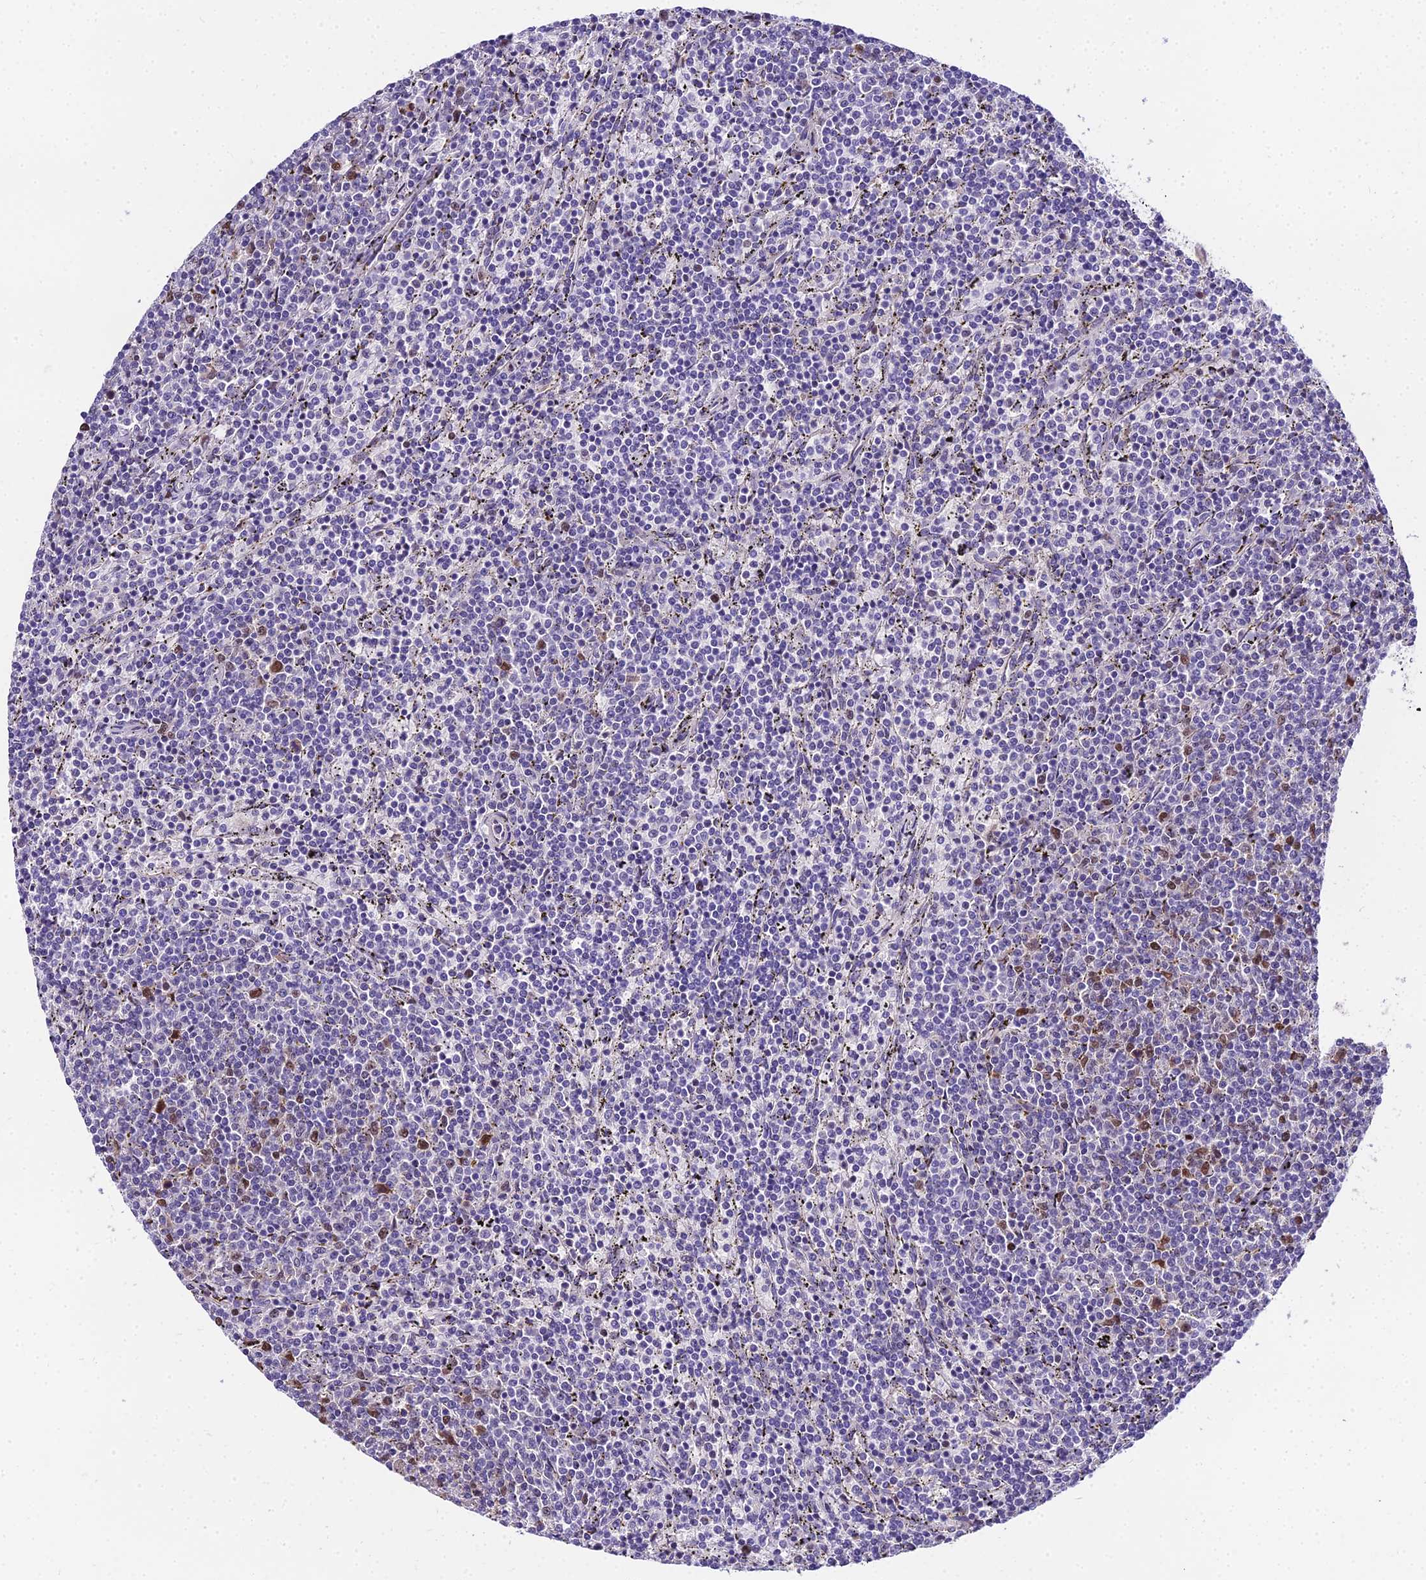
{"staining": {"intensity": "negative", "quantity": "none", "location": "none"}, "tissue": "lymphoma", "cell_type": "Tumor cells", "image_type": "cancer", "snomed": [{"axis": "morphology", "description": "Malignant lymphoma, non-Hodgkin's type, Low grade"}, {"axis": "topography", "description": "Spleen"}], "caption": "Protein analysis of low-grade malignant lymphoma, non-Hodgkin's type displays no significant staining in tumor cells.", "gene": "TRIML2", "patient": {"sex": "female", "age": 50}}